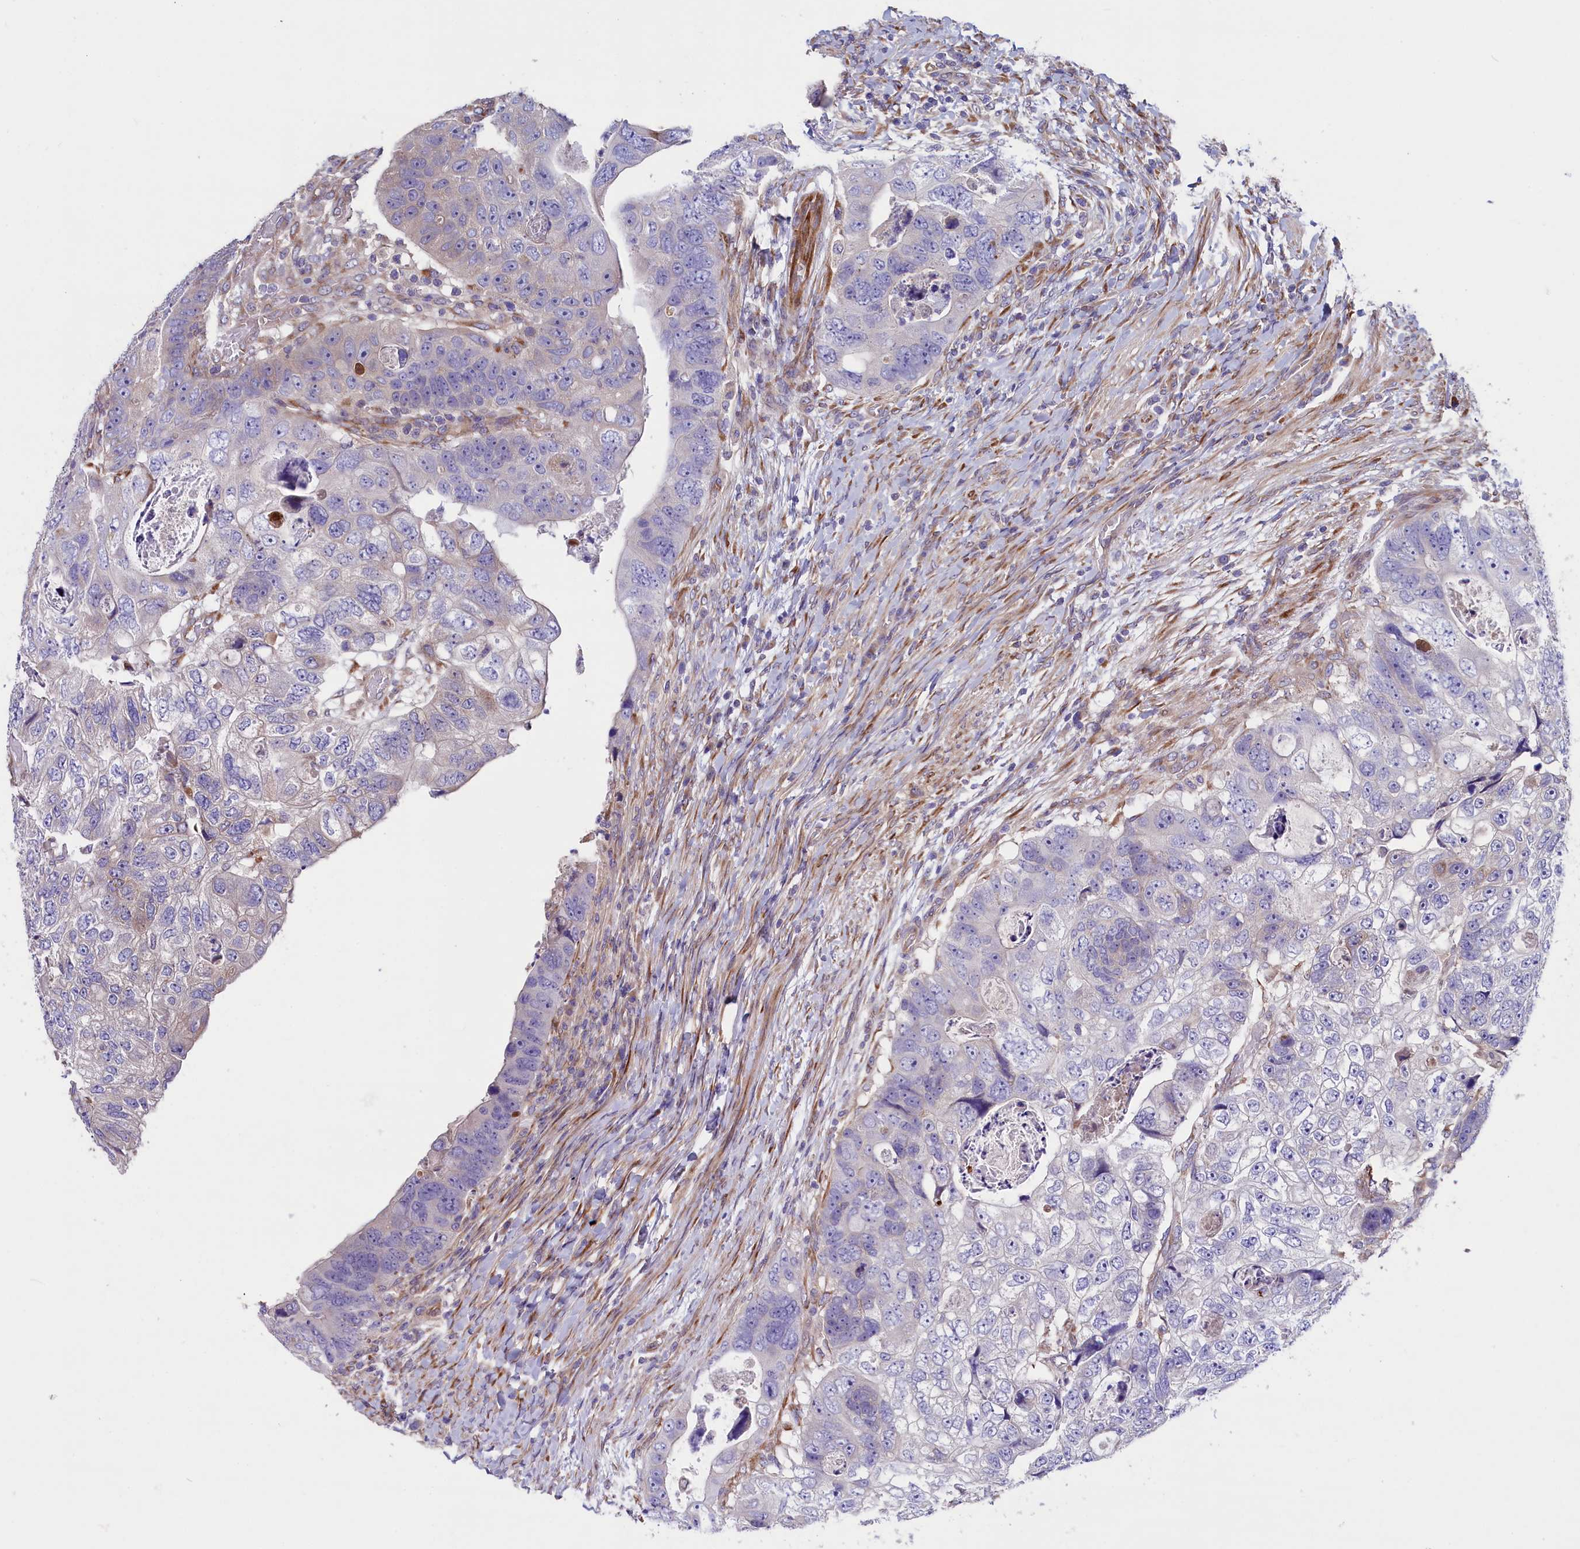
{"staining": {"intensity": "negative", "quantity": "none", "location": "none"}, "tissue": "colorectal cancer", "cell_type": "Tumor cells", "image_type": "cancer", "snomed": [{"axis": "morphology", "description": "Adenocarcinoma, NOS"}, {"axis": "topography", "description": "Rectum"}], "caption": "Colorectal adenocarcinoma was stained to show a protein in brown. There is no significant expression in tumor cells. (Stains: DAB (3,3'-diaminobenzidine) immunohistochemistry (IHC) with hematoxylin counter stain, Microscopy: brightfield microscopy at high magnification).", "gene": "GPR108", "patient": {"sex": "male", "age": 59}}